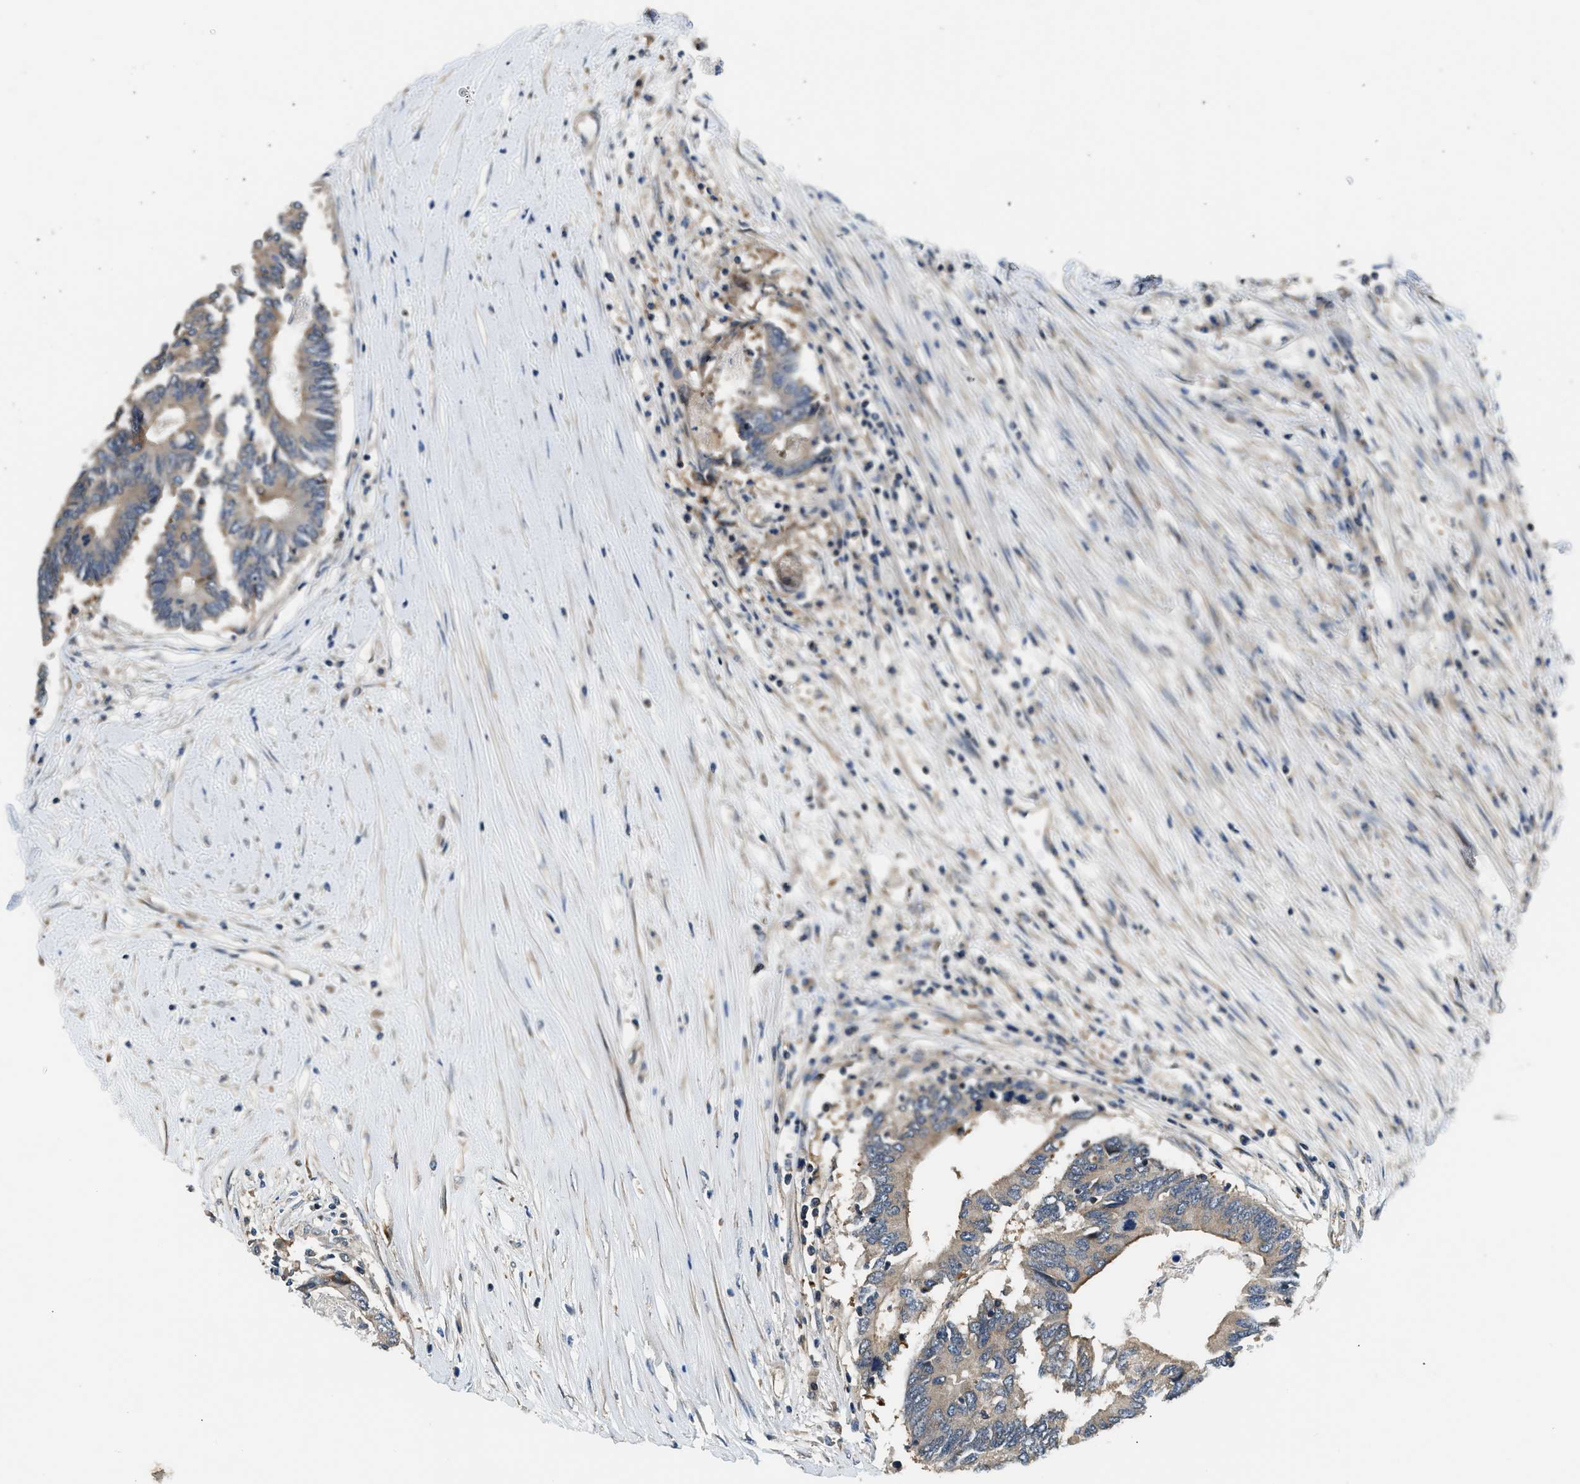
{"staining": {"intensity": "moderate", "quantity": ">75%", "location": "cytoplasmic/membranous"}, "tissue": "colorectal cancer", "cell_type": "Tumor cells", "image_type": "cancer", "snomed": [{"axis": "morphology", "description": "Adenocarcinoma, NOS"}, {"axis": "topography", "description": "Rectum"}], "caption": "DAB (3,3'-diaminobenzidine) immunohistochemical staining of colorectal cancer demonstrates moderate cytoplasmic/membranous protein positivity in about >75% of tumor cells.", "gene": "IL3RA", "patient": {"sex": "male", "age": 63}}